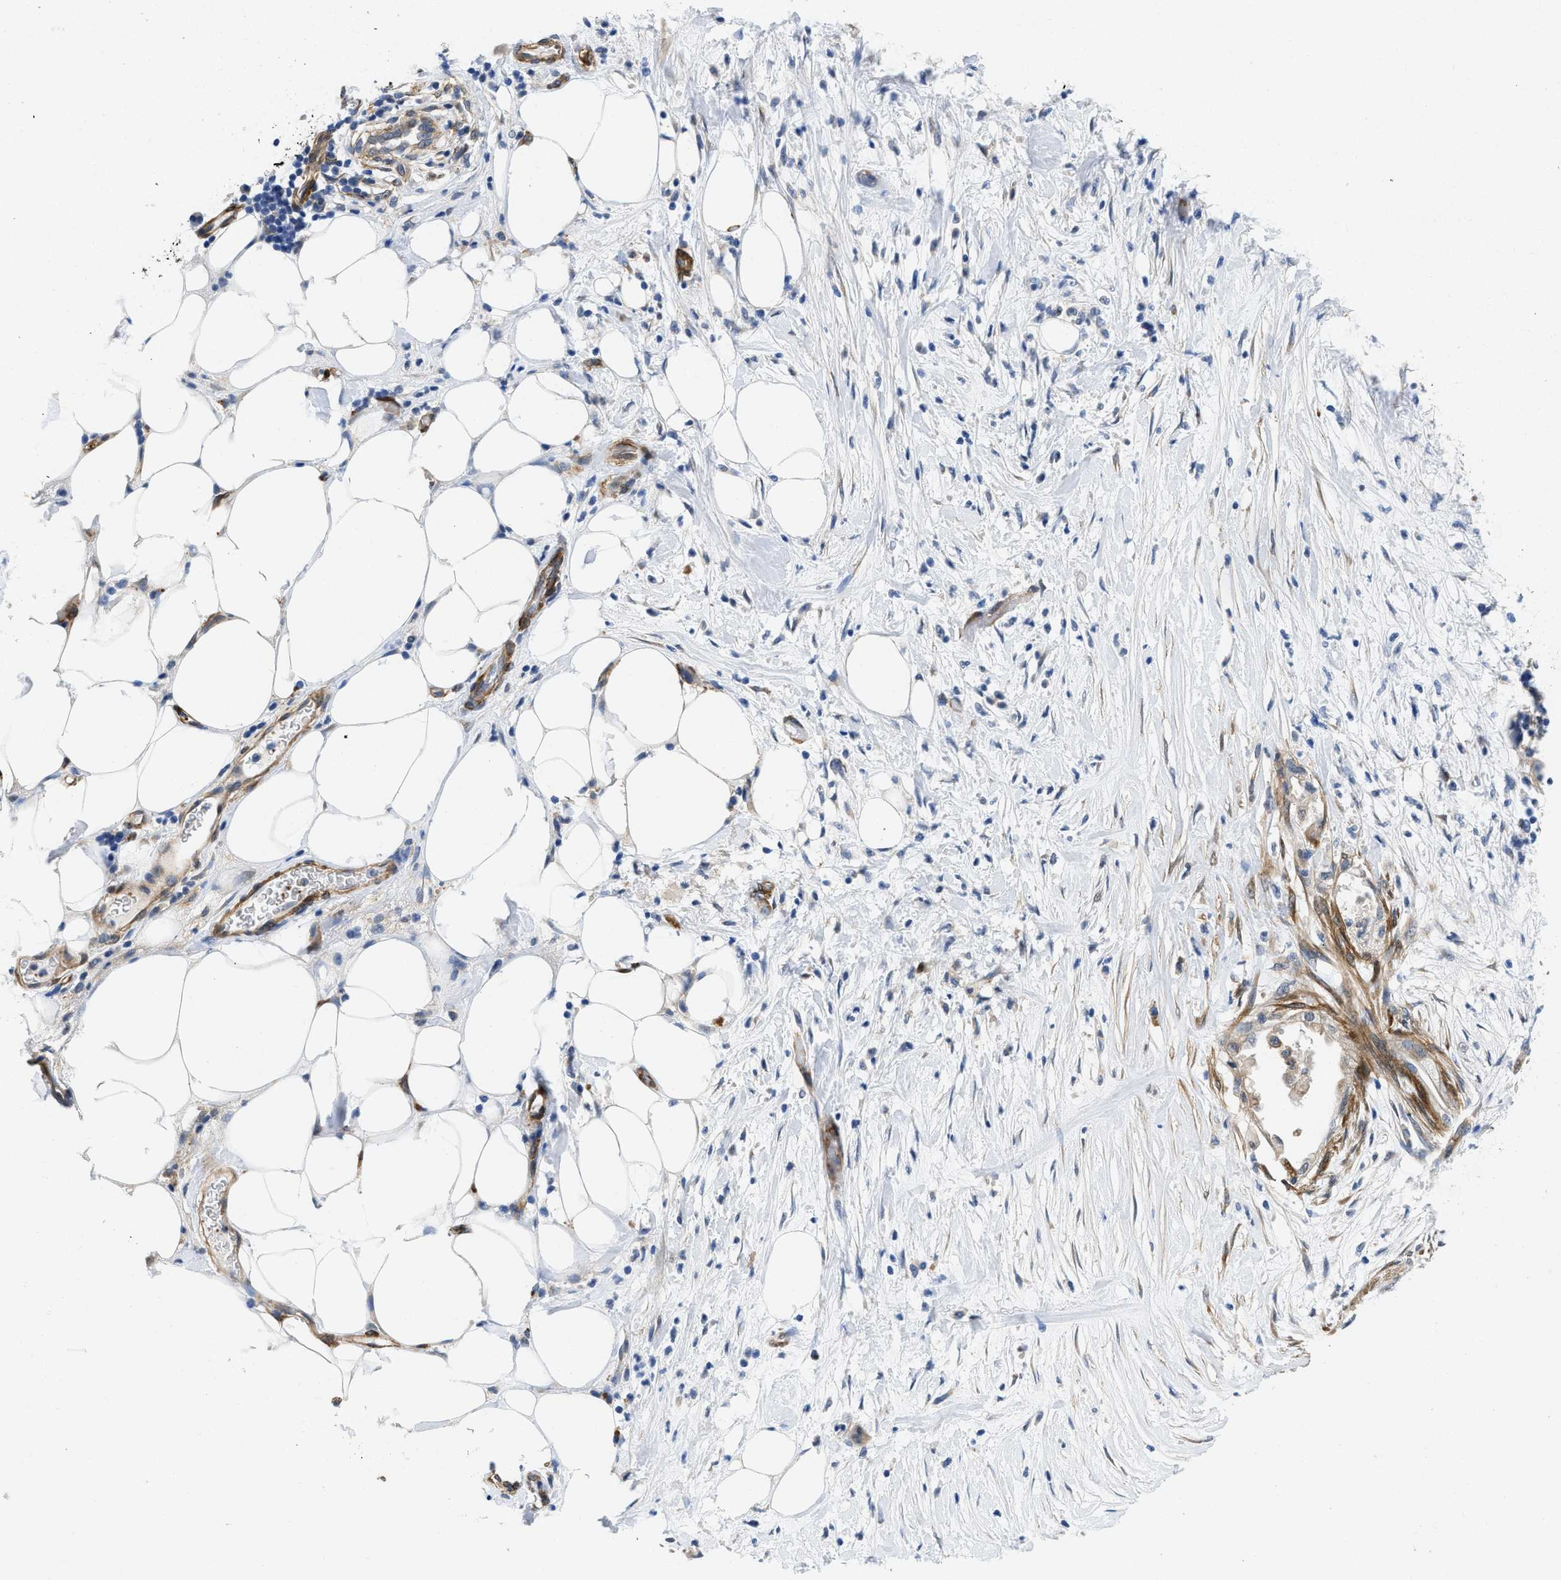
{"staining": {"intensity": "weak", "quantity": "<25%", "location": "cytoplasmic/membranous"}, "tissue": "pancreatic cancer", "cell_type": "Tumor cells", "image_type": "cancer", "snomed": [{"axis": "morphology", "description": "Normal tissue, NOS"}, {"axis": "morphology", "description": "Adenocarcinoma, NOS"}, {"axis": "topography", "description": "Pancreas"}, {"axis": "topography", "description": "Duodenum"}], "caption": "High magnification brightfield microscopy of adenocarcinoma (pancreatic) stained with DAB (brown) and counterstained with hematoxylin (blue): tumor cells show no significant staining. Brightfield microscopy of IHC stained with DAB (3,3'-diaminobenzidine) (brown) and hematoxylin (blue), captured at high magnification.", "gene": "RAPH1", "patient": {"sex": "female", "age": 60}}